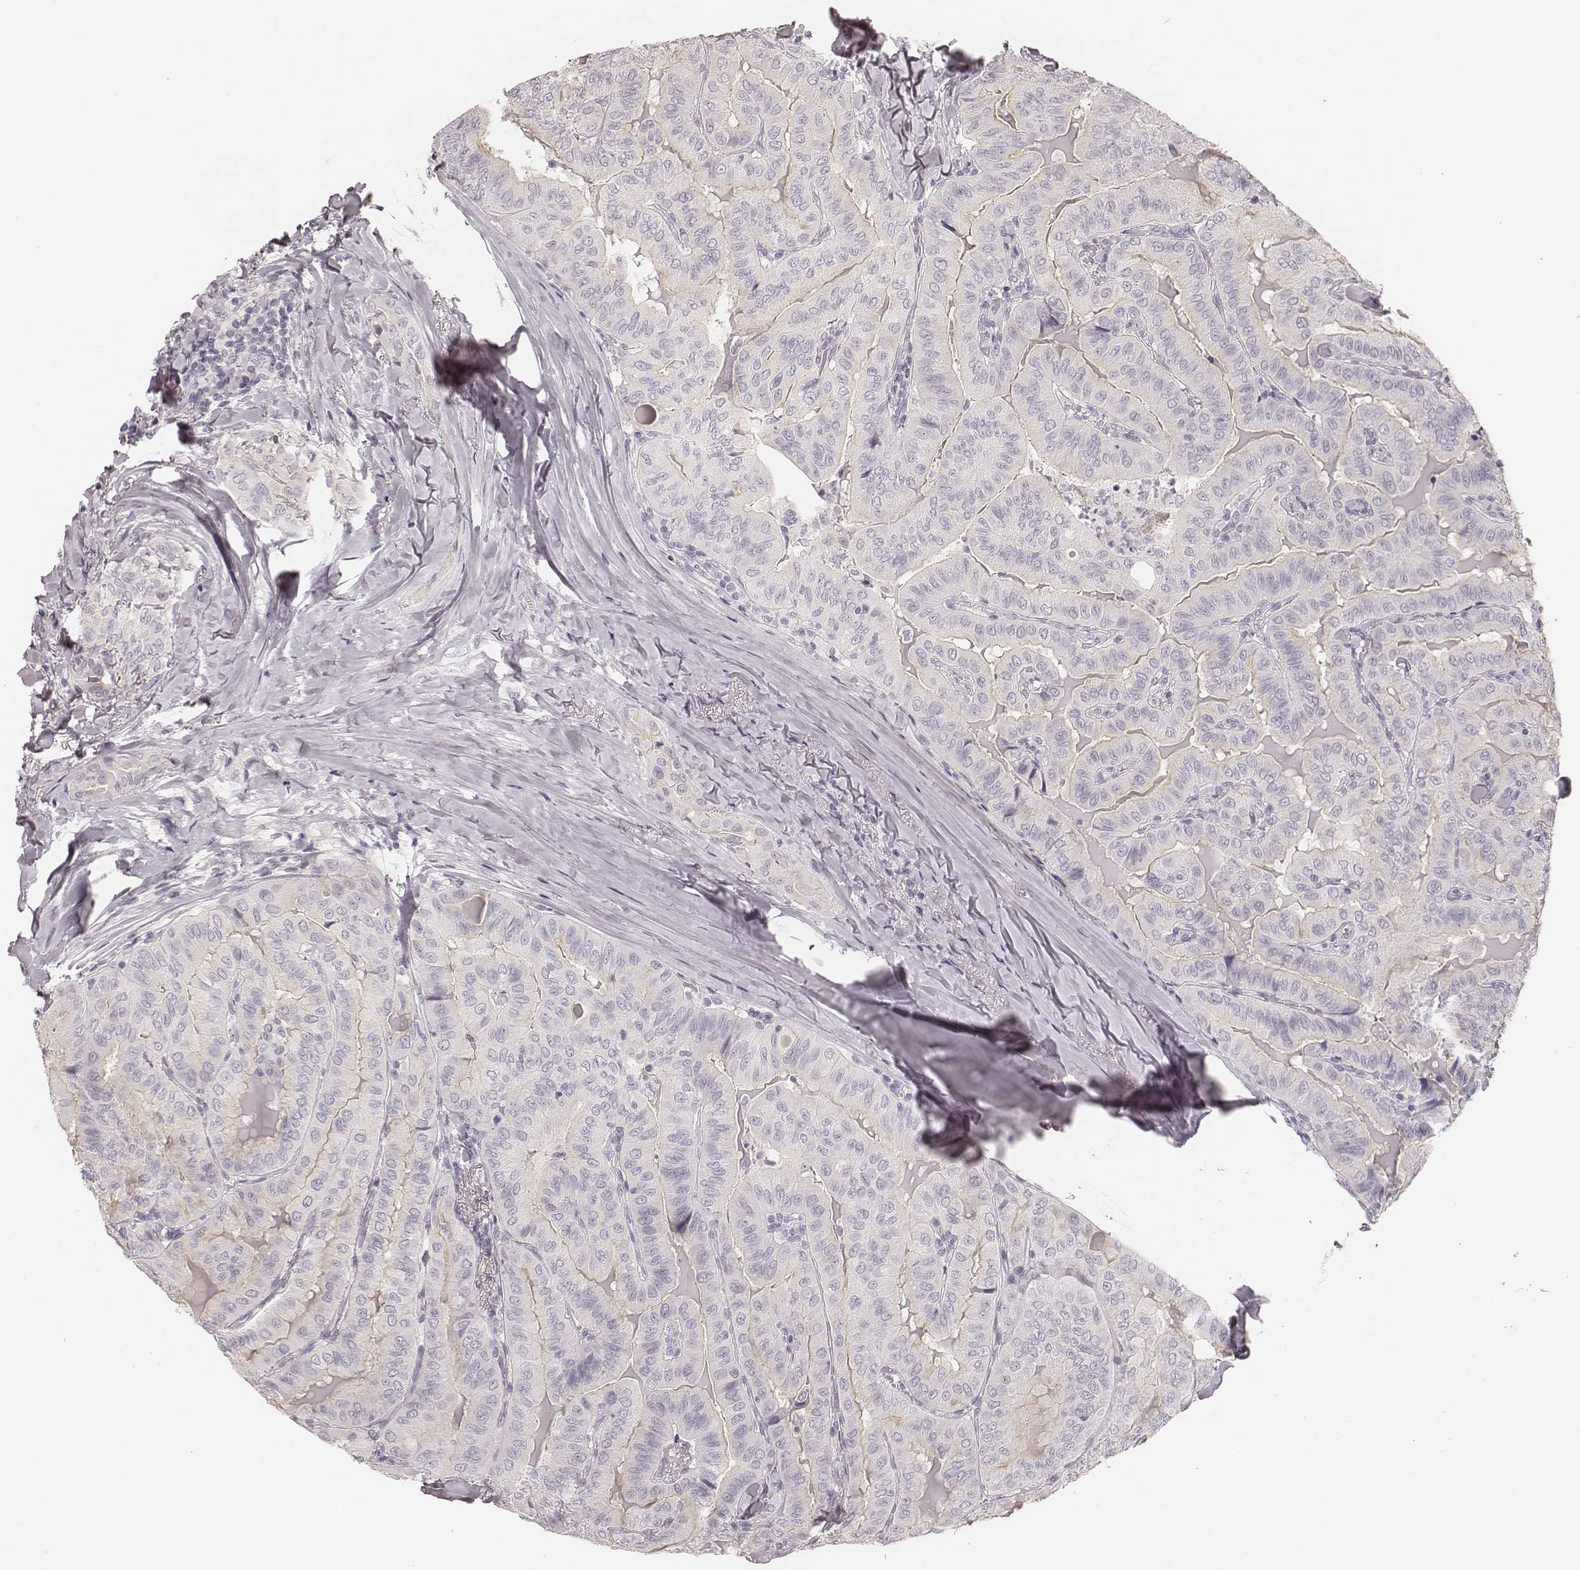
{"staining": {"intensity": "negative", "quantity": "none", "location": "none"}, "tissue": "thyroid cancer", "cell_type": "Tumor cells", "image_type": "cancer", "snomed": [{"axis": "morphology", "description": "Papillary adenocarcinoma, NOS"}, {"axis": "topography", "description": "Thyroid gland"}], "caption": "Tumor cells show no significant protein positivity in thyroid cancer (papillary adenocarcinoma).", "gene": "HNF4G", "patient": {"sex": "female", "age": 68}}